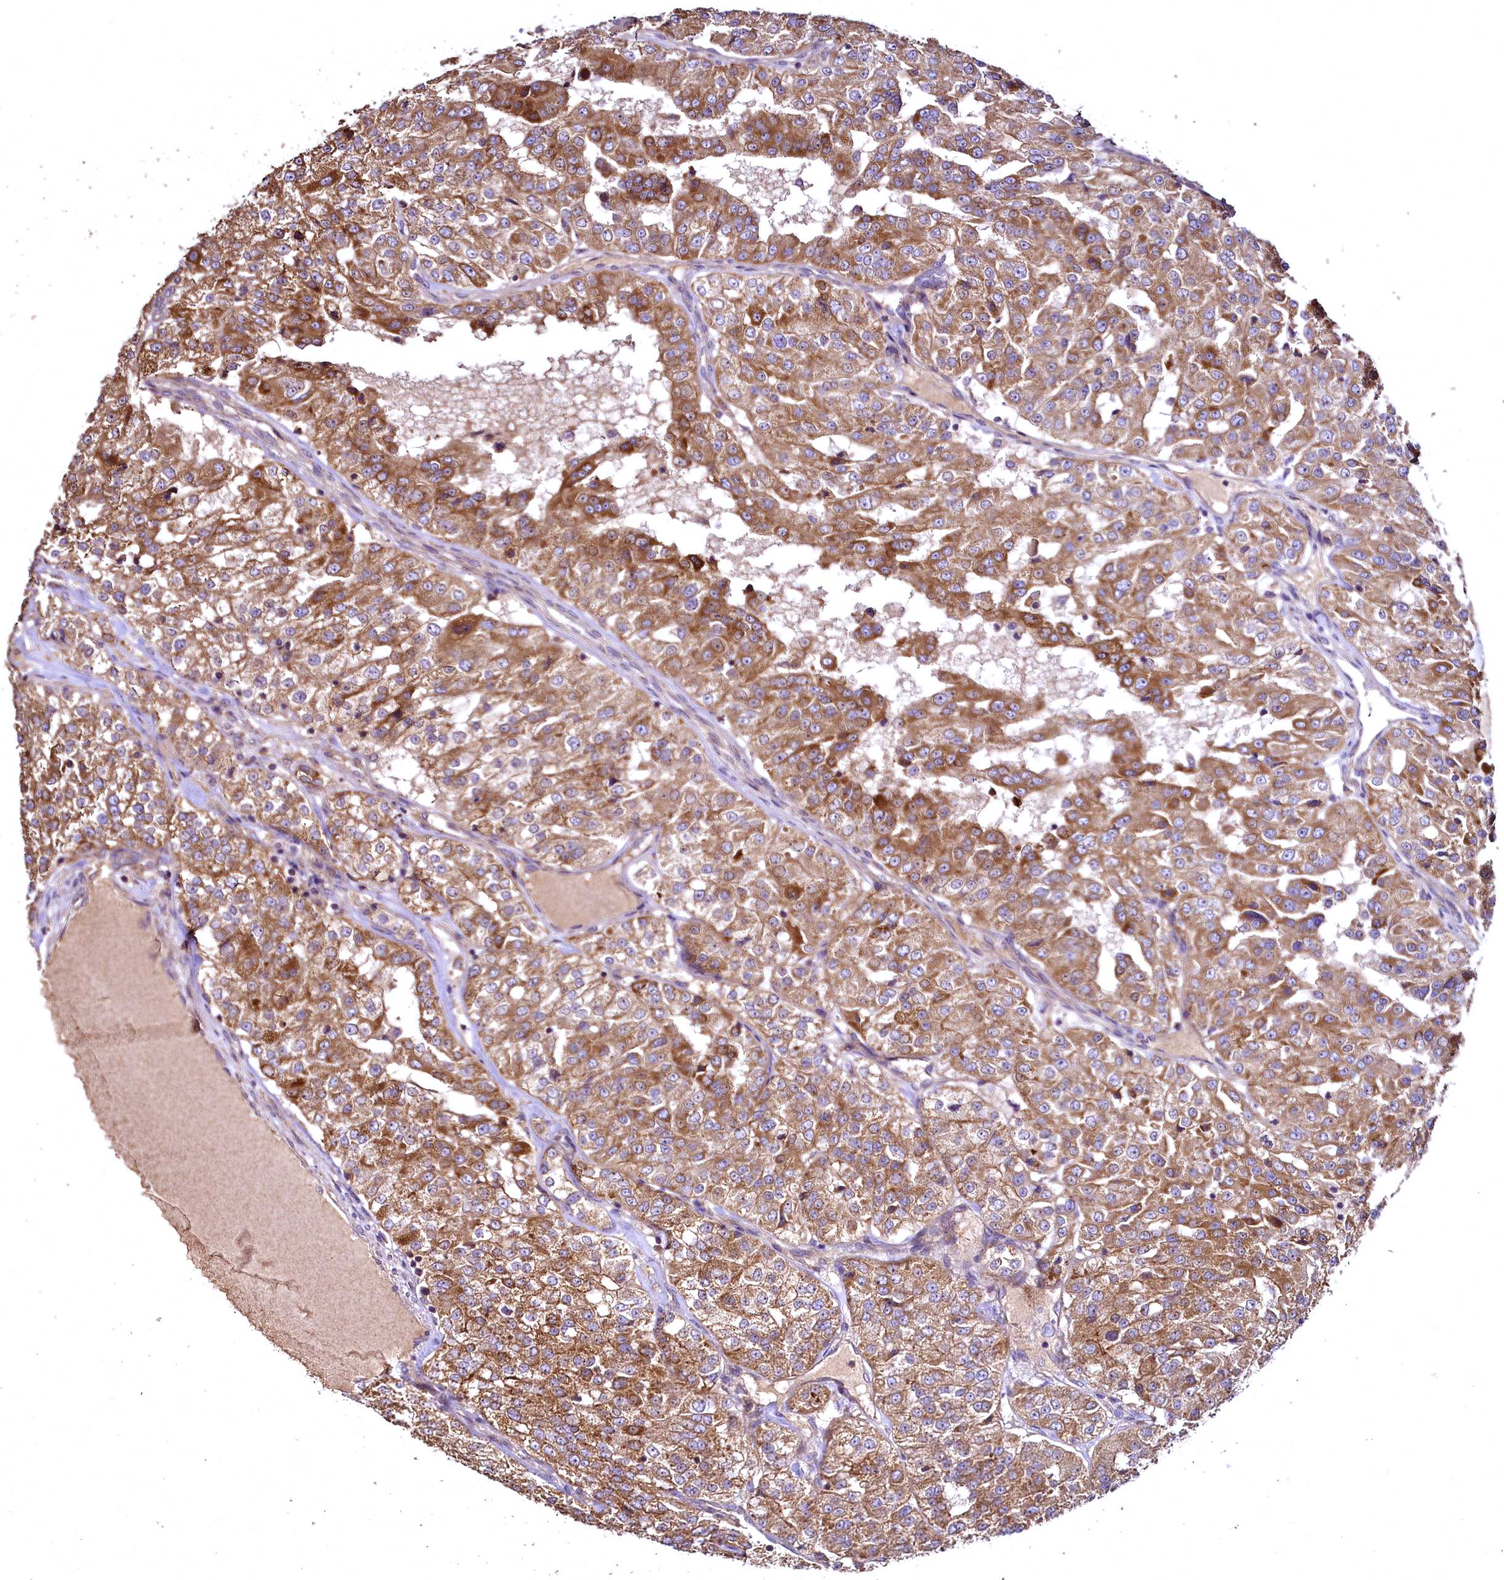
{"staining": {"intensity": "strong", "quantity": ">75%", "location": "cytoplasmic/membranous"}, "tissue": "renal cancer", "cell_type": "Tumor cells", "image_type": "cancer", "snomed": [{"axis": "morphology", "description": "Adenocarcinoma, NOS"}, {"axis": "topography", "description": "Kidney"}], "caption": "Protein analysis of renal cancer tissue shows strong cytoplasmic/membranous staining in about >75% of tumor cells.", "gene": "TBCEL", "patient": {"sex": "female", "age": 63}}